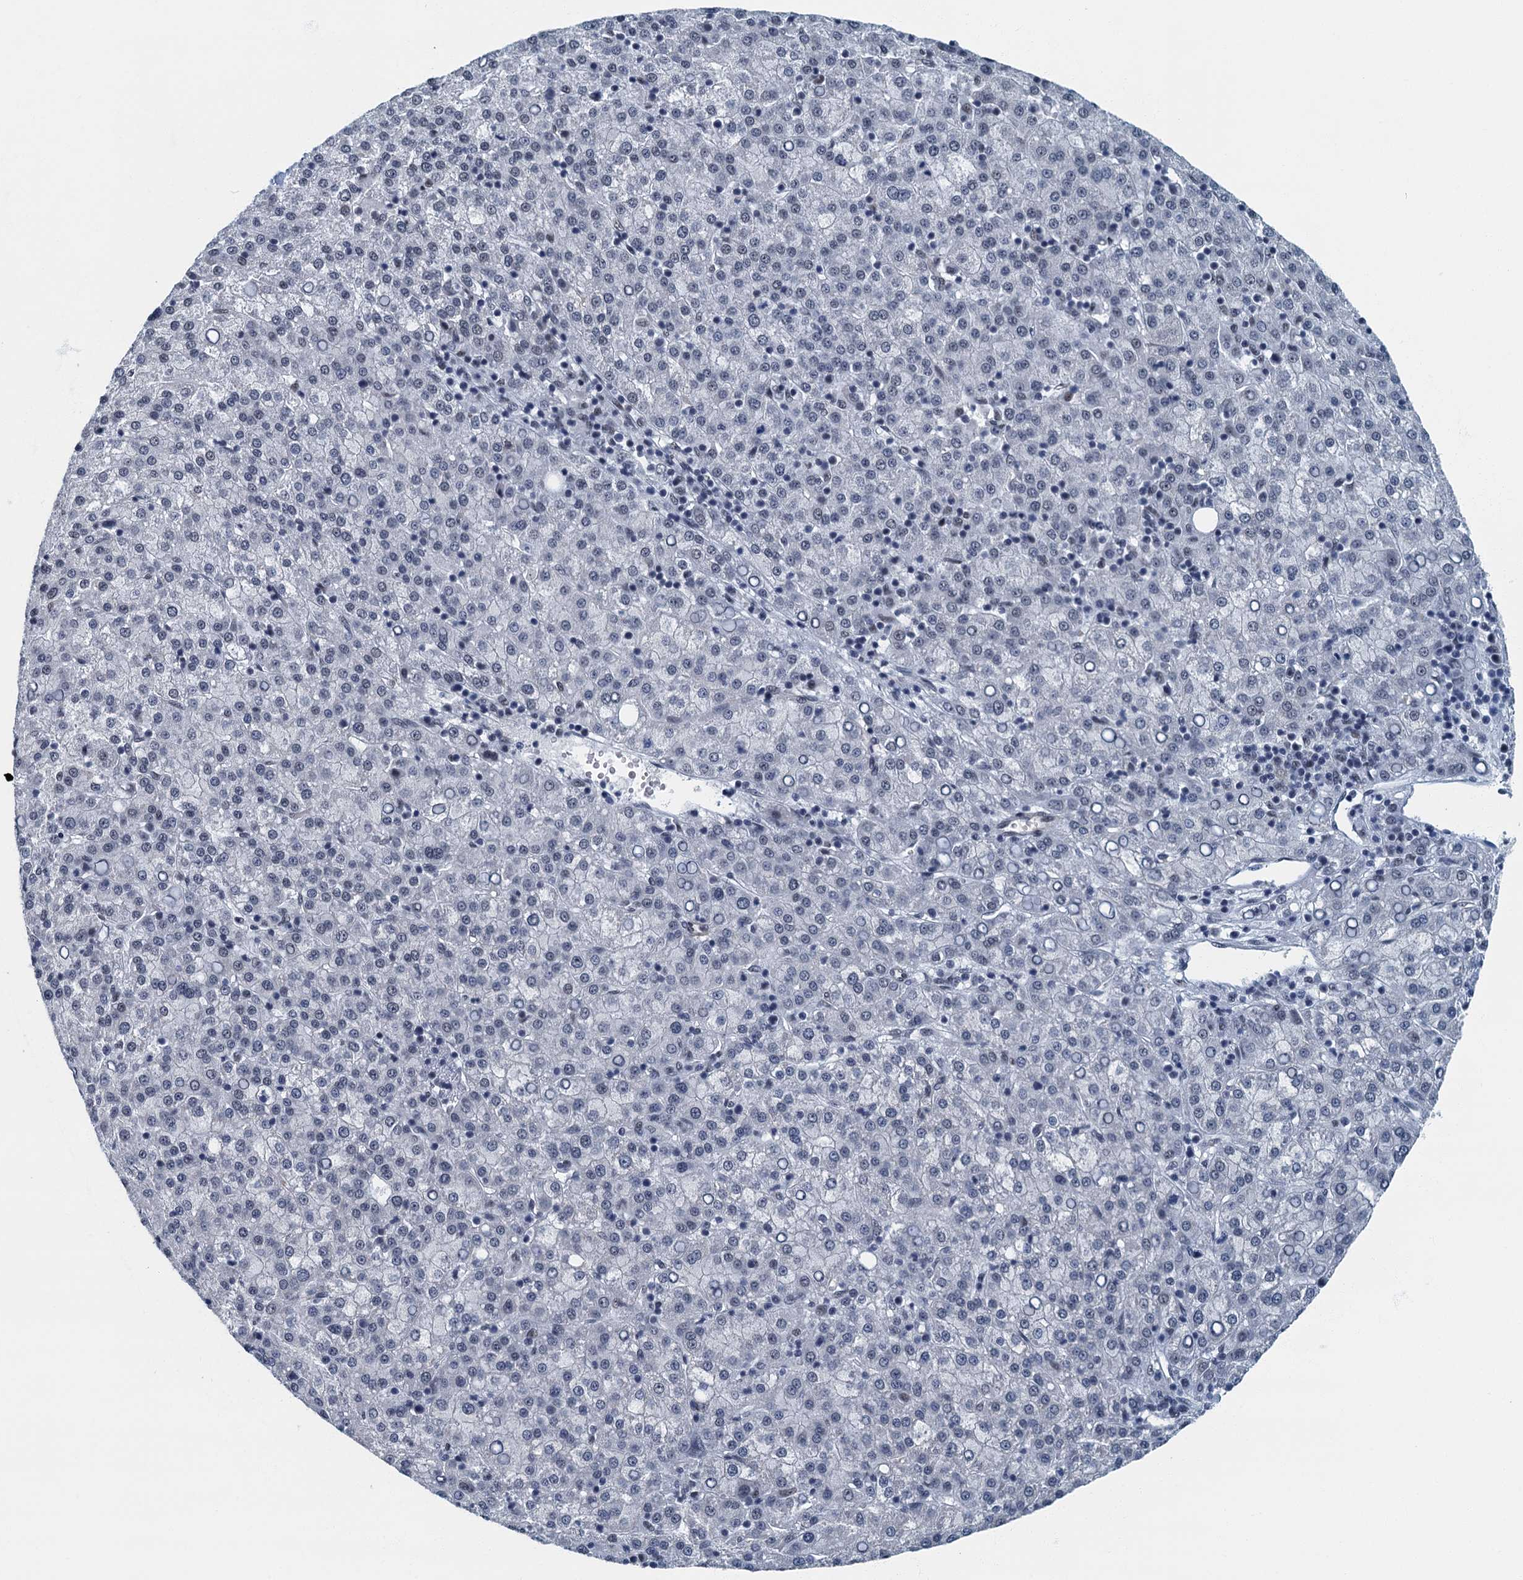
{"staining": {"intensity": "negative", "quantity": "none", "location": "none"}, "tissue": "liver cancer", "cell_type": "Tumor cells", "image_type": "cancer", "snomed": [{"axis": "morphology", "description": "Carcinoma, Hepatocellular, NOS"}, {"axis": "topography", "description": "Liver"}], "caption": "This is an IHC histopathology image of liver hepatocellular carcinoma. There is no staining in tumor cells.", "gene": "GADL1", "patient": {"sex": "female", "age": 58}}